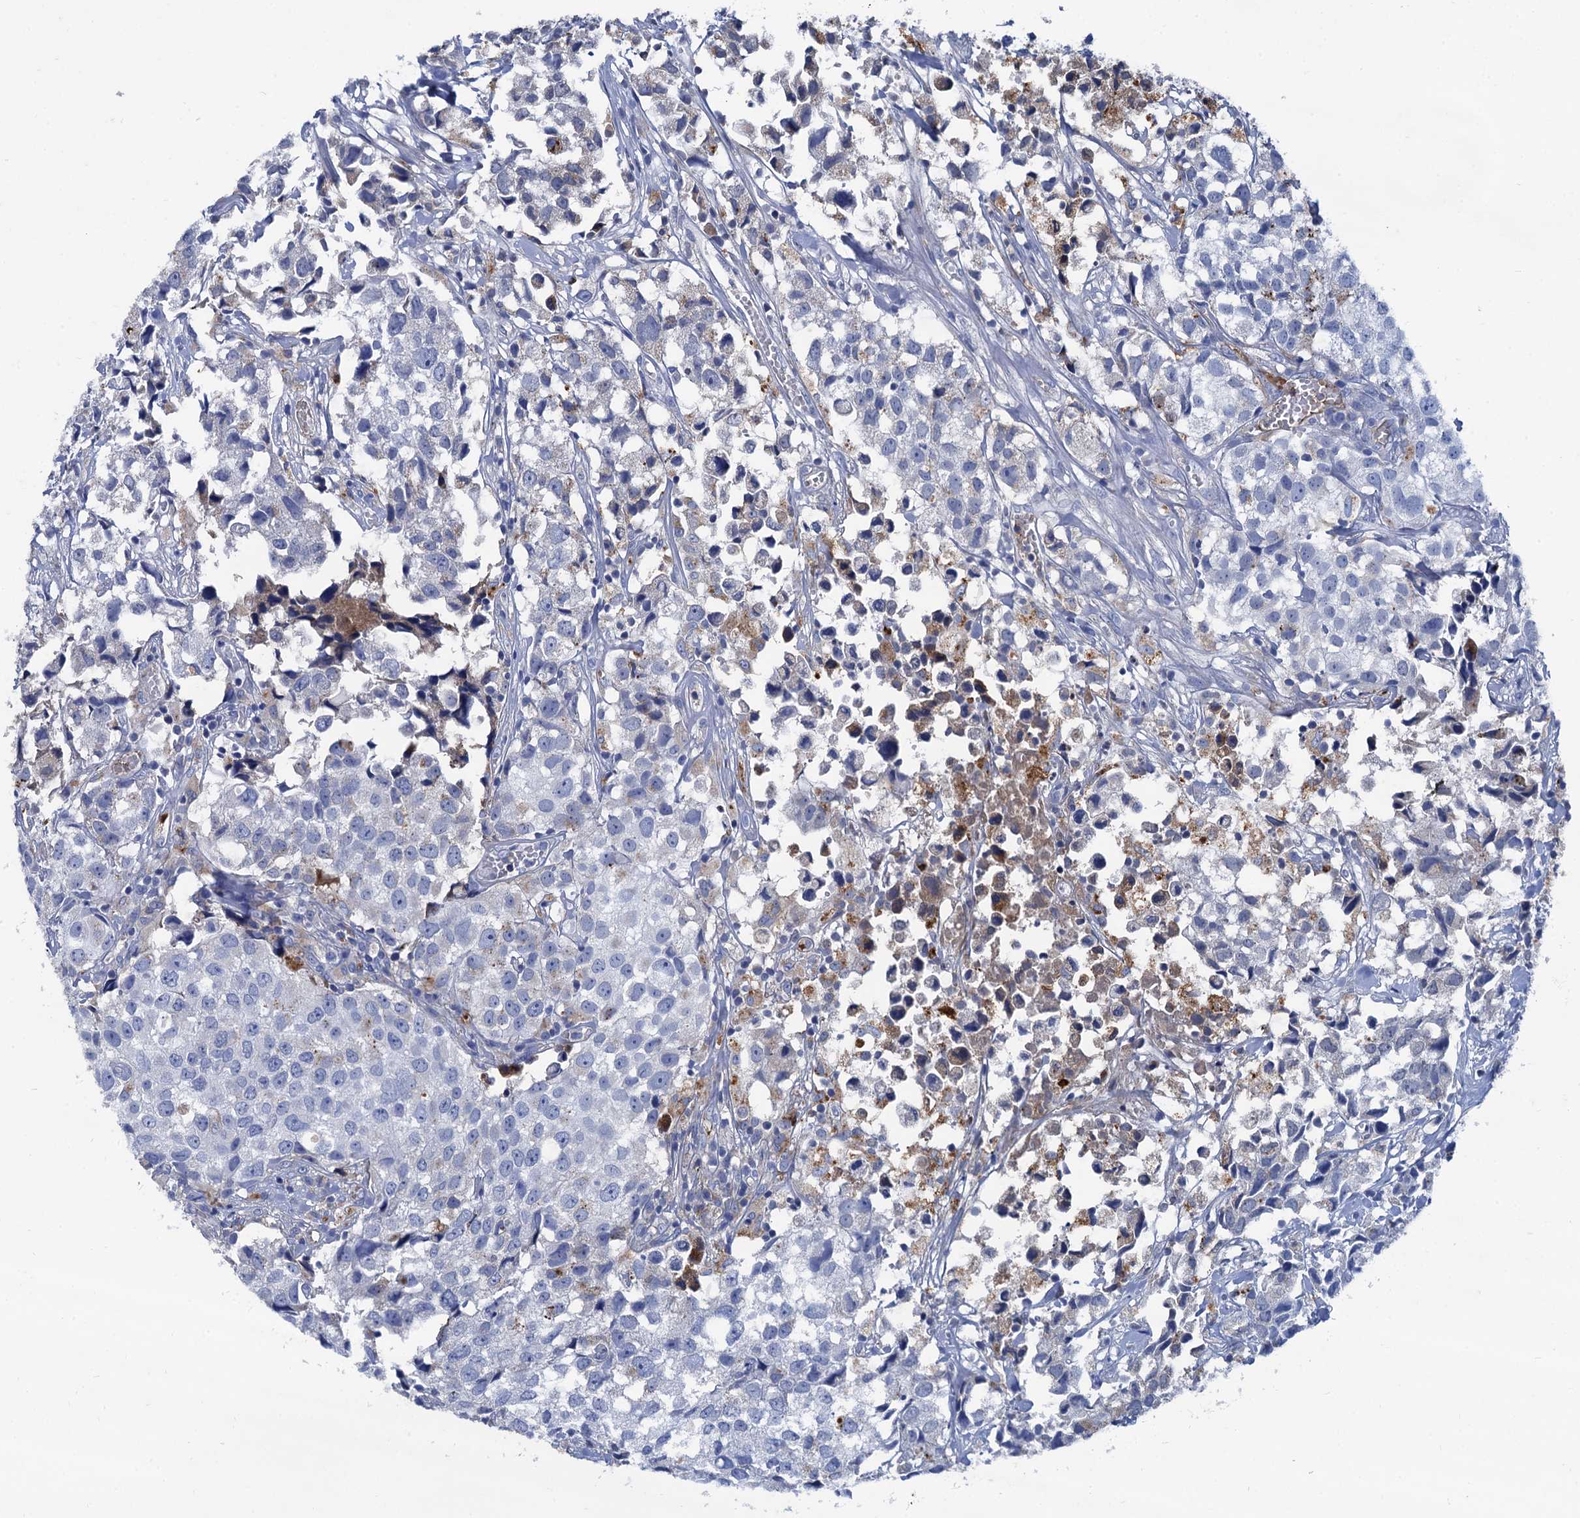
{"staining": {"intensity": "negative", "quantity": "none", "location": "none"}, "tissue": "urothelial cancer", "cell_type": "Tumor cells", "image_type": "cancer", "snomed": [{"axis": "morphology", "description": "Urothelial carcinoma, High grade"}, {"axis": "topography", "description": "Urinary bladder"}], "caption": "DAB (3,3'-diaminobenzidine) immunohistochemical staining of urothelial cancer displays no significant positivity in tumor cells.", "gene": "APOD", "patient": {"sex": "female", "age": 75}}